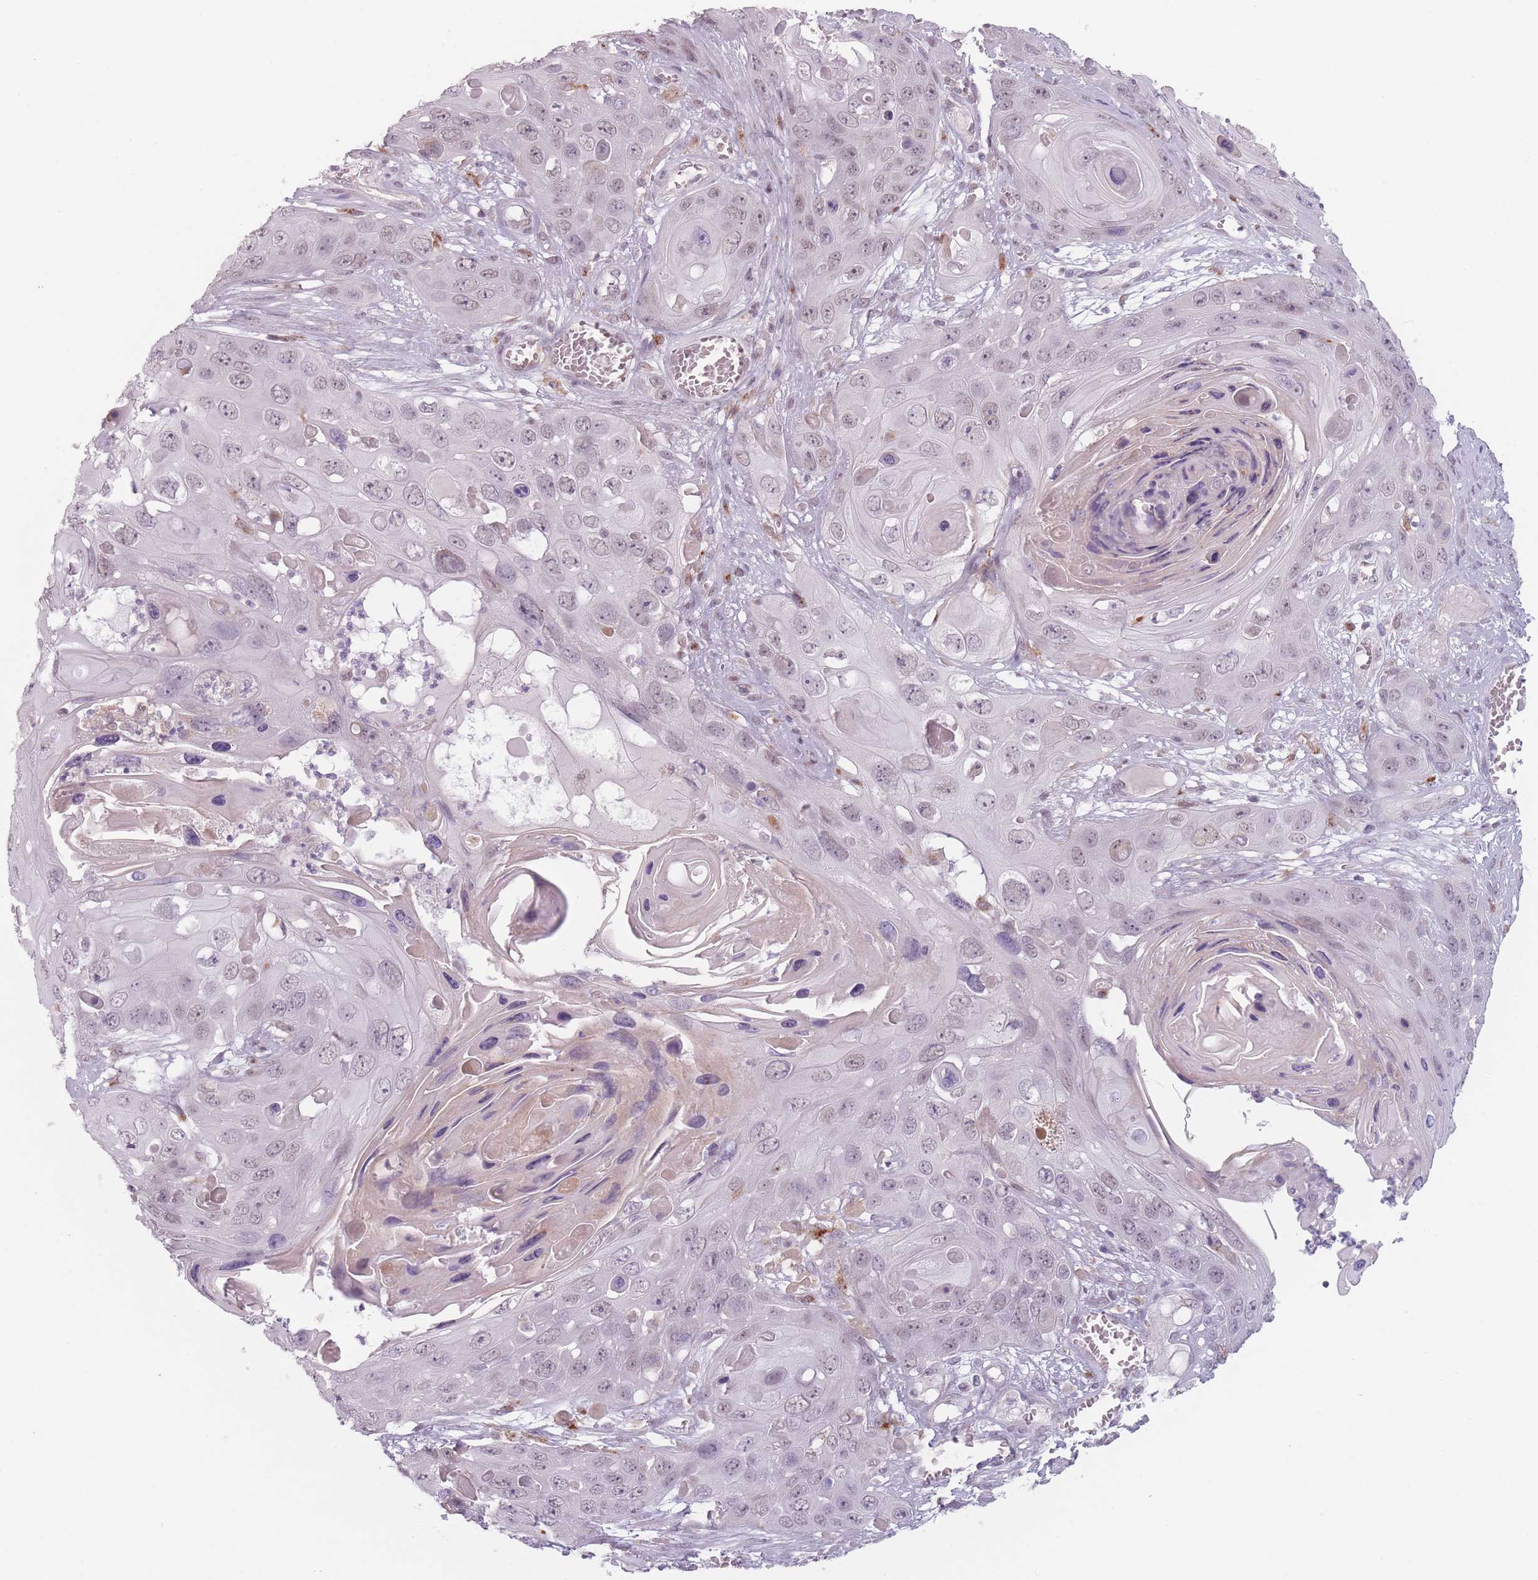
{"staining": {"intensity": "weak", "quantity": "25%-75%", "location": "nuclear"}, "tissue": "skin cancer", "cell_type": "Tumor cells", "image_type": "cancer", "snomed": [{"axis": "morphology", "description": "Squamous cell carcinoma, NOS"}, {"axis": "topography", "description": "Skin"}], "caption": "Tumor cells reveal weak nuclear expression in about 25%-75% of cells in skin cancer (squamous cell carcinoma).", "gene": "OR10C1", "patient": {"sex": "male", "age": 55}}